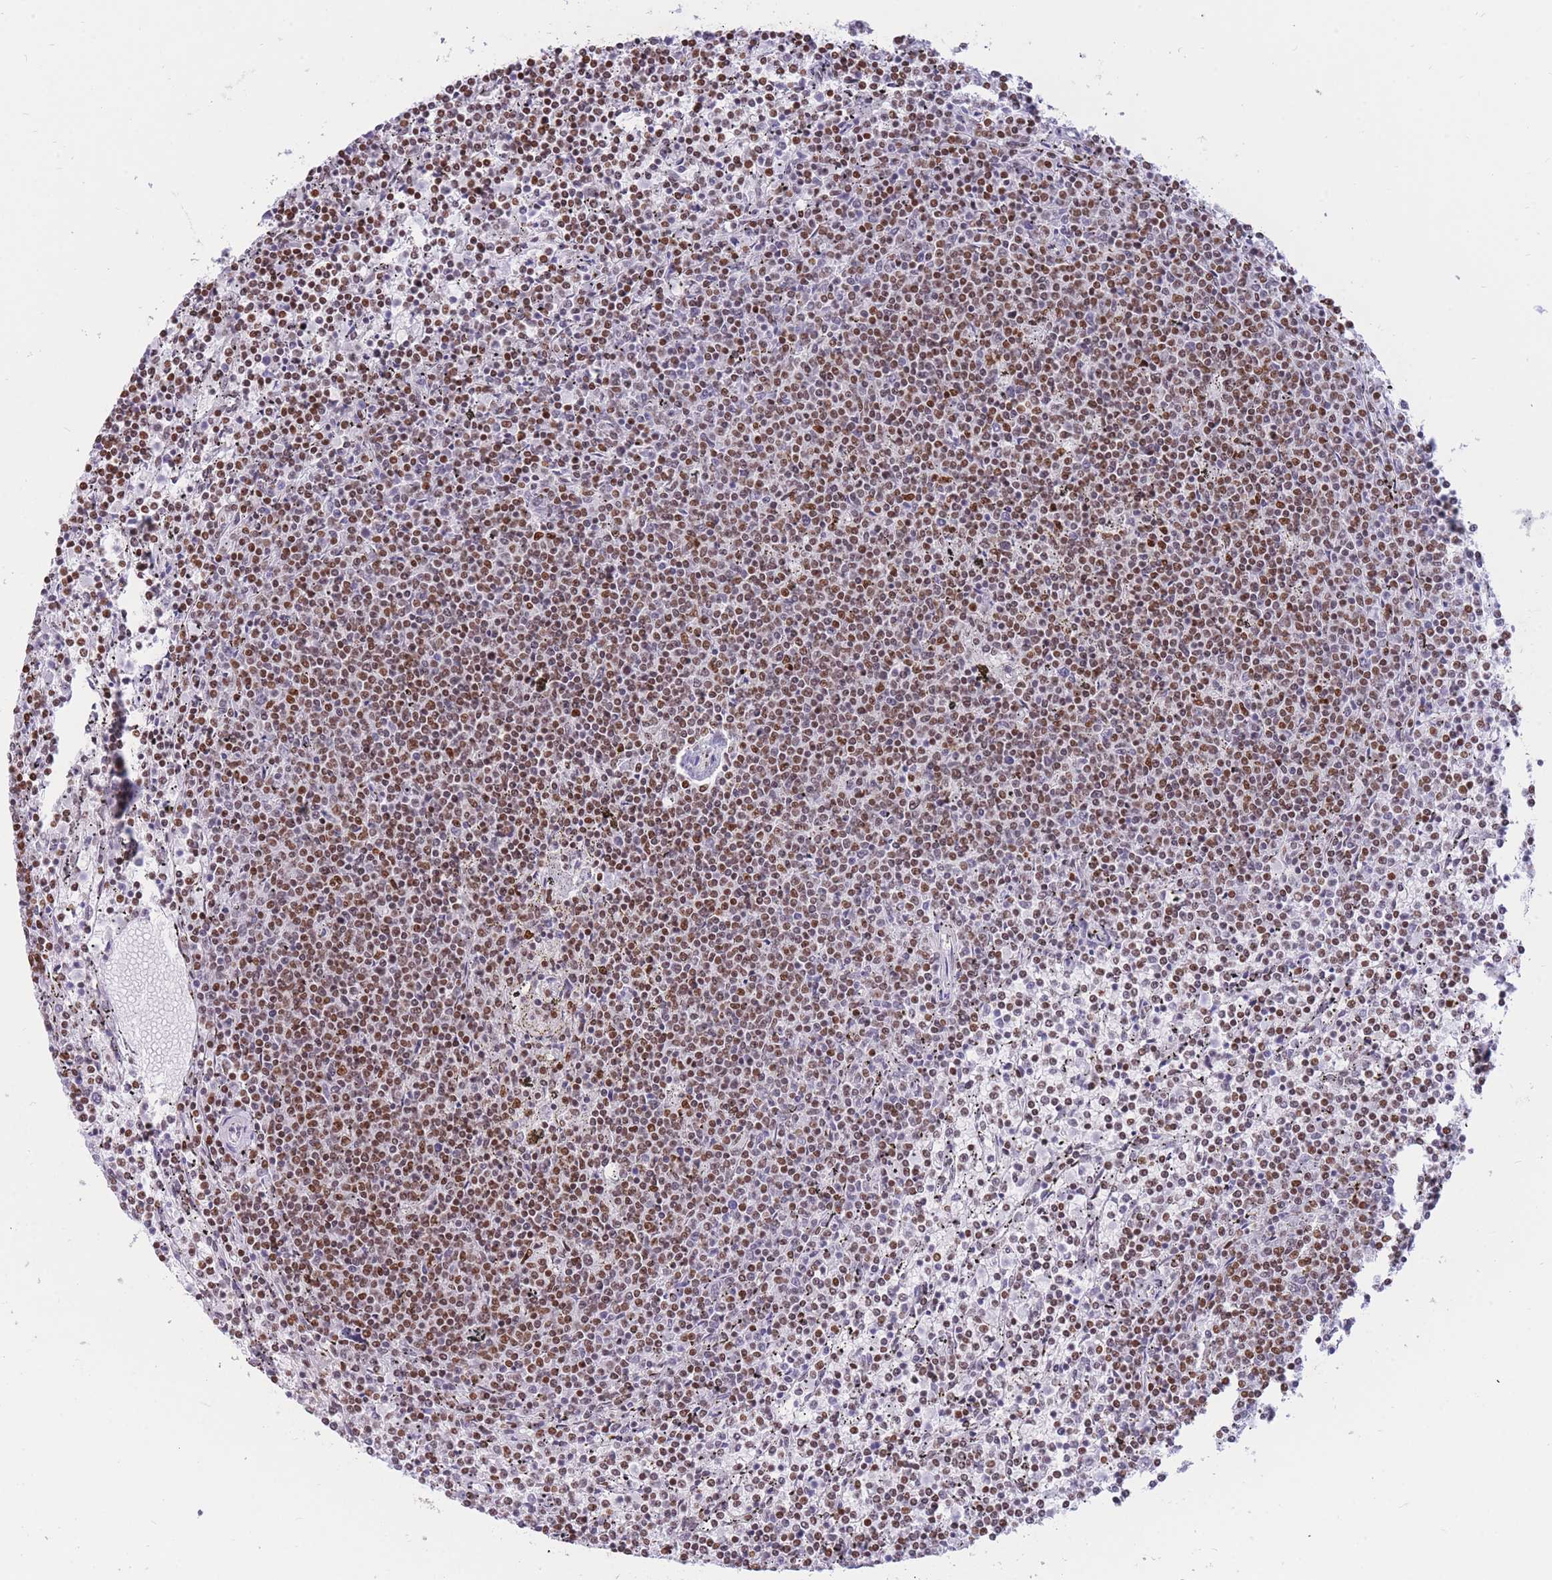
{"staining": {"intensity": "moderate", "quantity": ">75%", "location": "nuclear"}, "tissue": "lymphoma", "cell_type": "Tumor cells", "image_type": "cancer", "snomed": [{"axis": "morphology", "description": "Malignant lymphoma, non-Hodgkin's type, Low grade"}, {"axis": "topography", "description": "Spleen"}], "caption": "Malignant lymphoma, non-Hodgkin's type (low-grade) stained for a protein (brown) shows moderate nuclear positive expression in approximately >75% of tumor cells.", "gene": "HMGN1", "patient": {"sex": "female", "age": 50}}